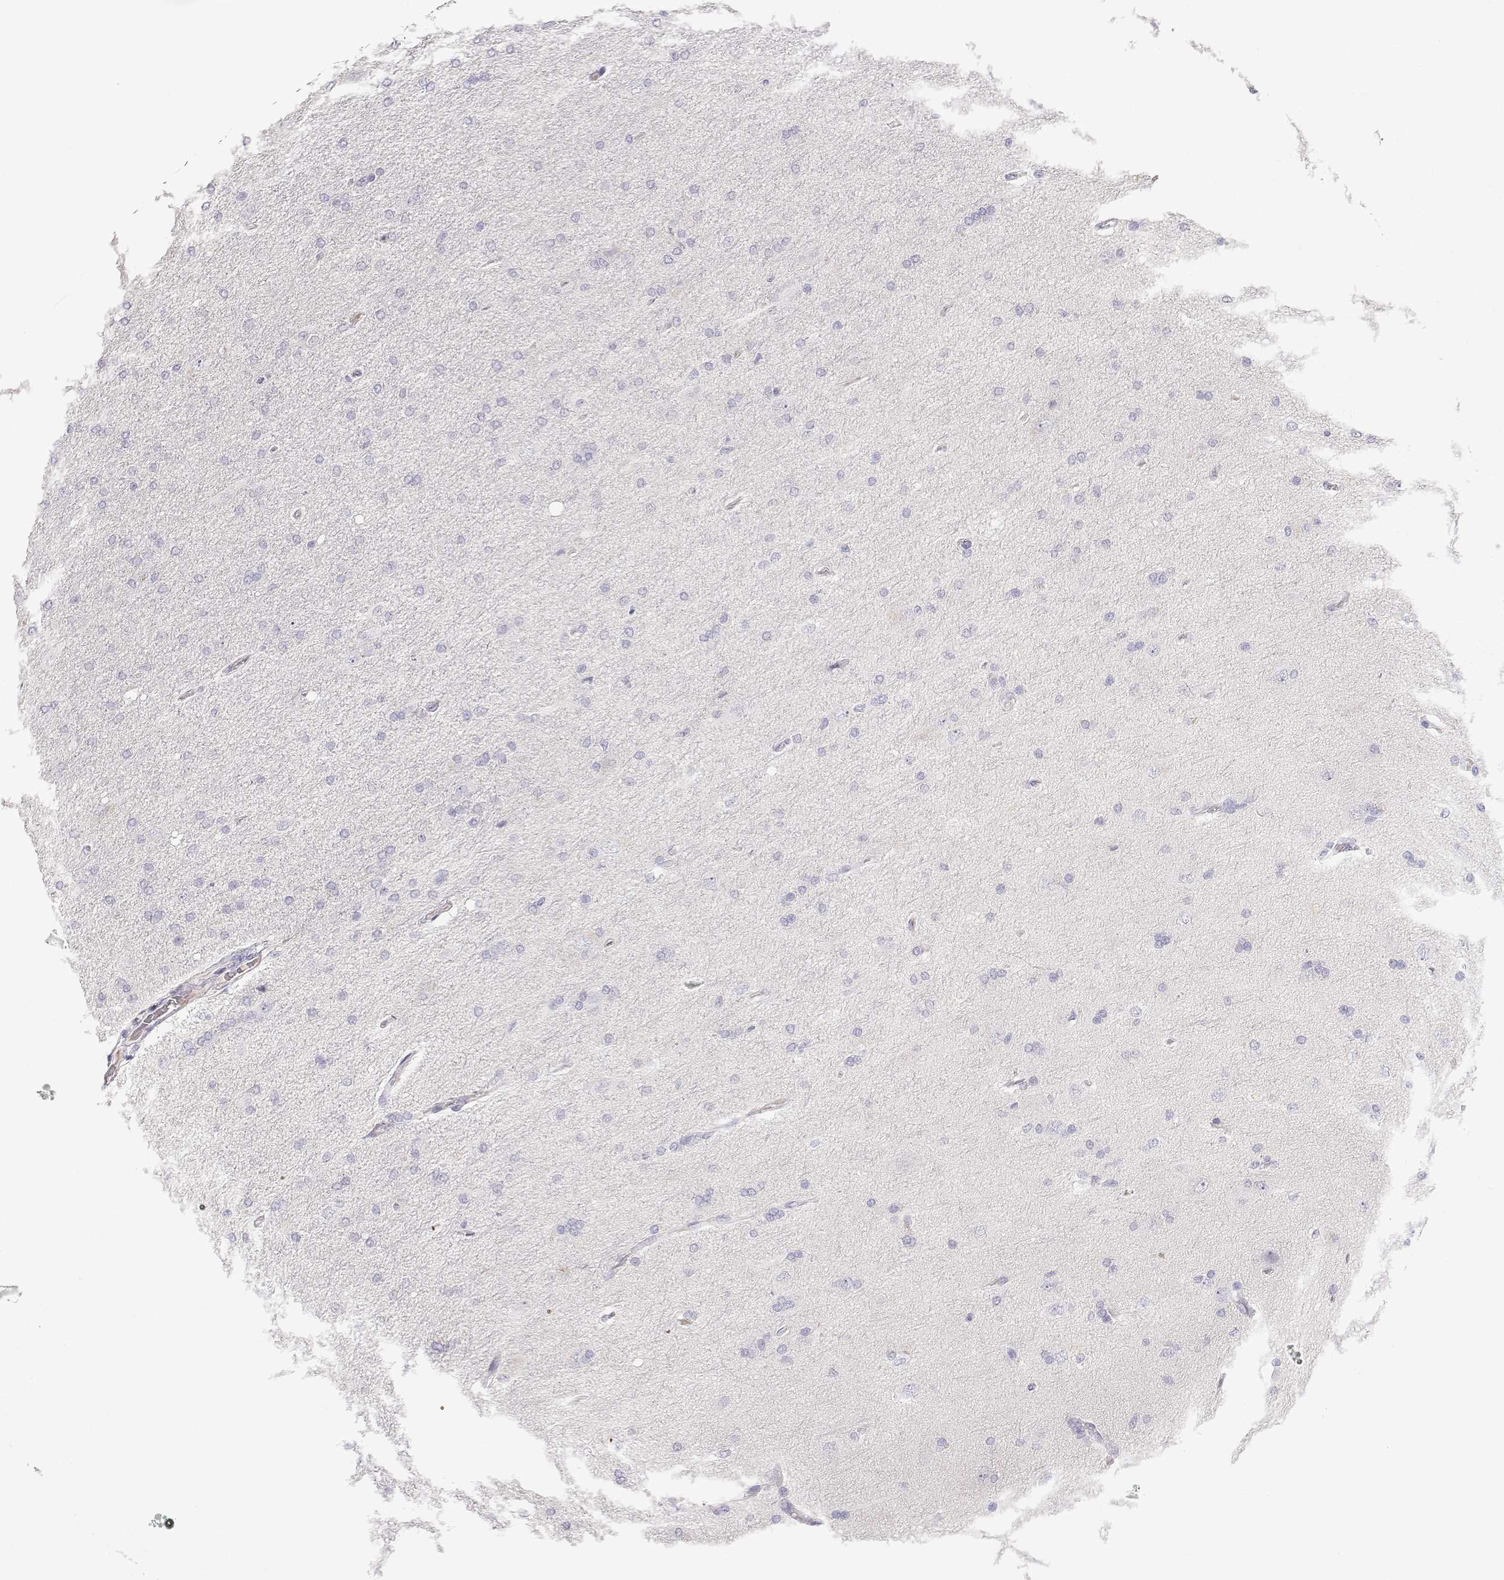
{"staining": {"intensity": "negative", "quantity": "none", "location": "none"}, "tissue": "glioma", "cell_type": "Tumor cells", "image_type": "cancer", "snomed": [{"axis": "morphology", "description": "Glioma, malignant, High grade"}, {"axis": "topography", "description": "Cerebral cortex"}], "caption": "IHC of glioma reveals no expression in tumor cells.", "gene": "CDHR1", "patient": {"sex": "male", "age": 70}}